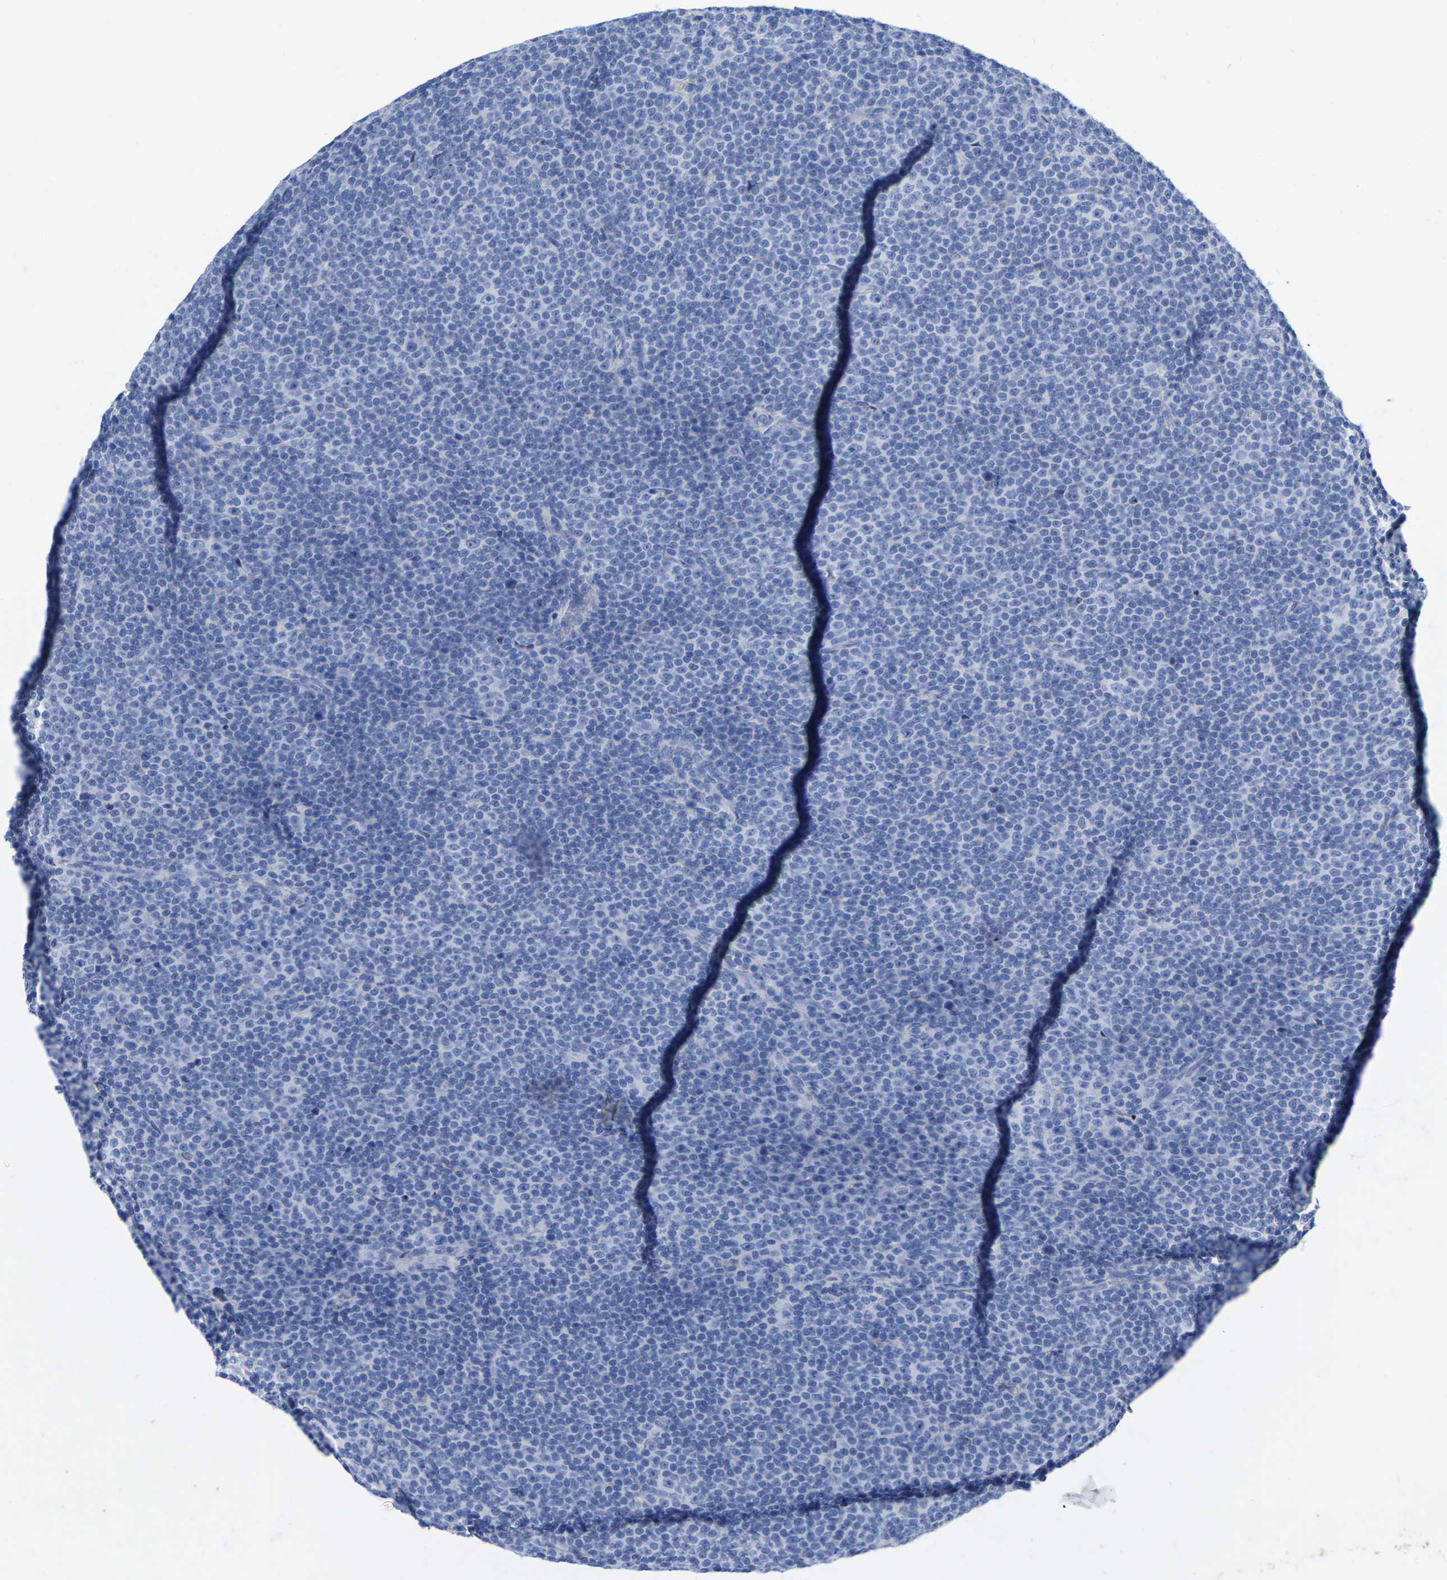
{"staining": {"intensity": "negative", "quantity": "none", "location": "none"}, "tissue": "lymphoma", "cell_type": "Tumor cells", "image_type": "cancer", "snomed": [{"axis": "morphology", "description": "Malignant lymphoma, non-Hodgkin's type, Low grade"}, {"axis": "topography", "description": "Lymph node"}], "caption": "IHC micrograph of neoplastic tissue: human low-grade malignant lymphoma, non-Hodgkin's type stained with DAB (3,3'-diaminobenzidine) exhibits no significant protein staining in tumor cells. The staining is performed using DAB (3,3'-diaminobenzidine) brown chromogen with nuclei counter-stained in using hematoxylin.", "gene": "STRIP2", "patient": {"sex": "female", "age": 67}}